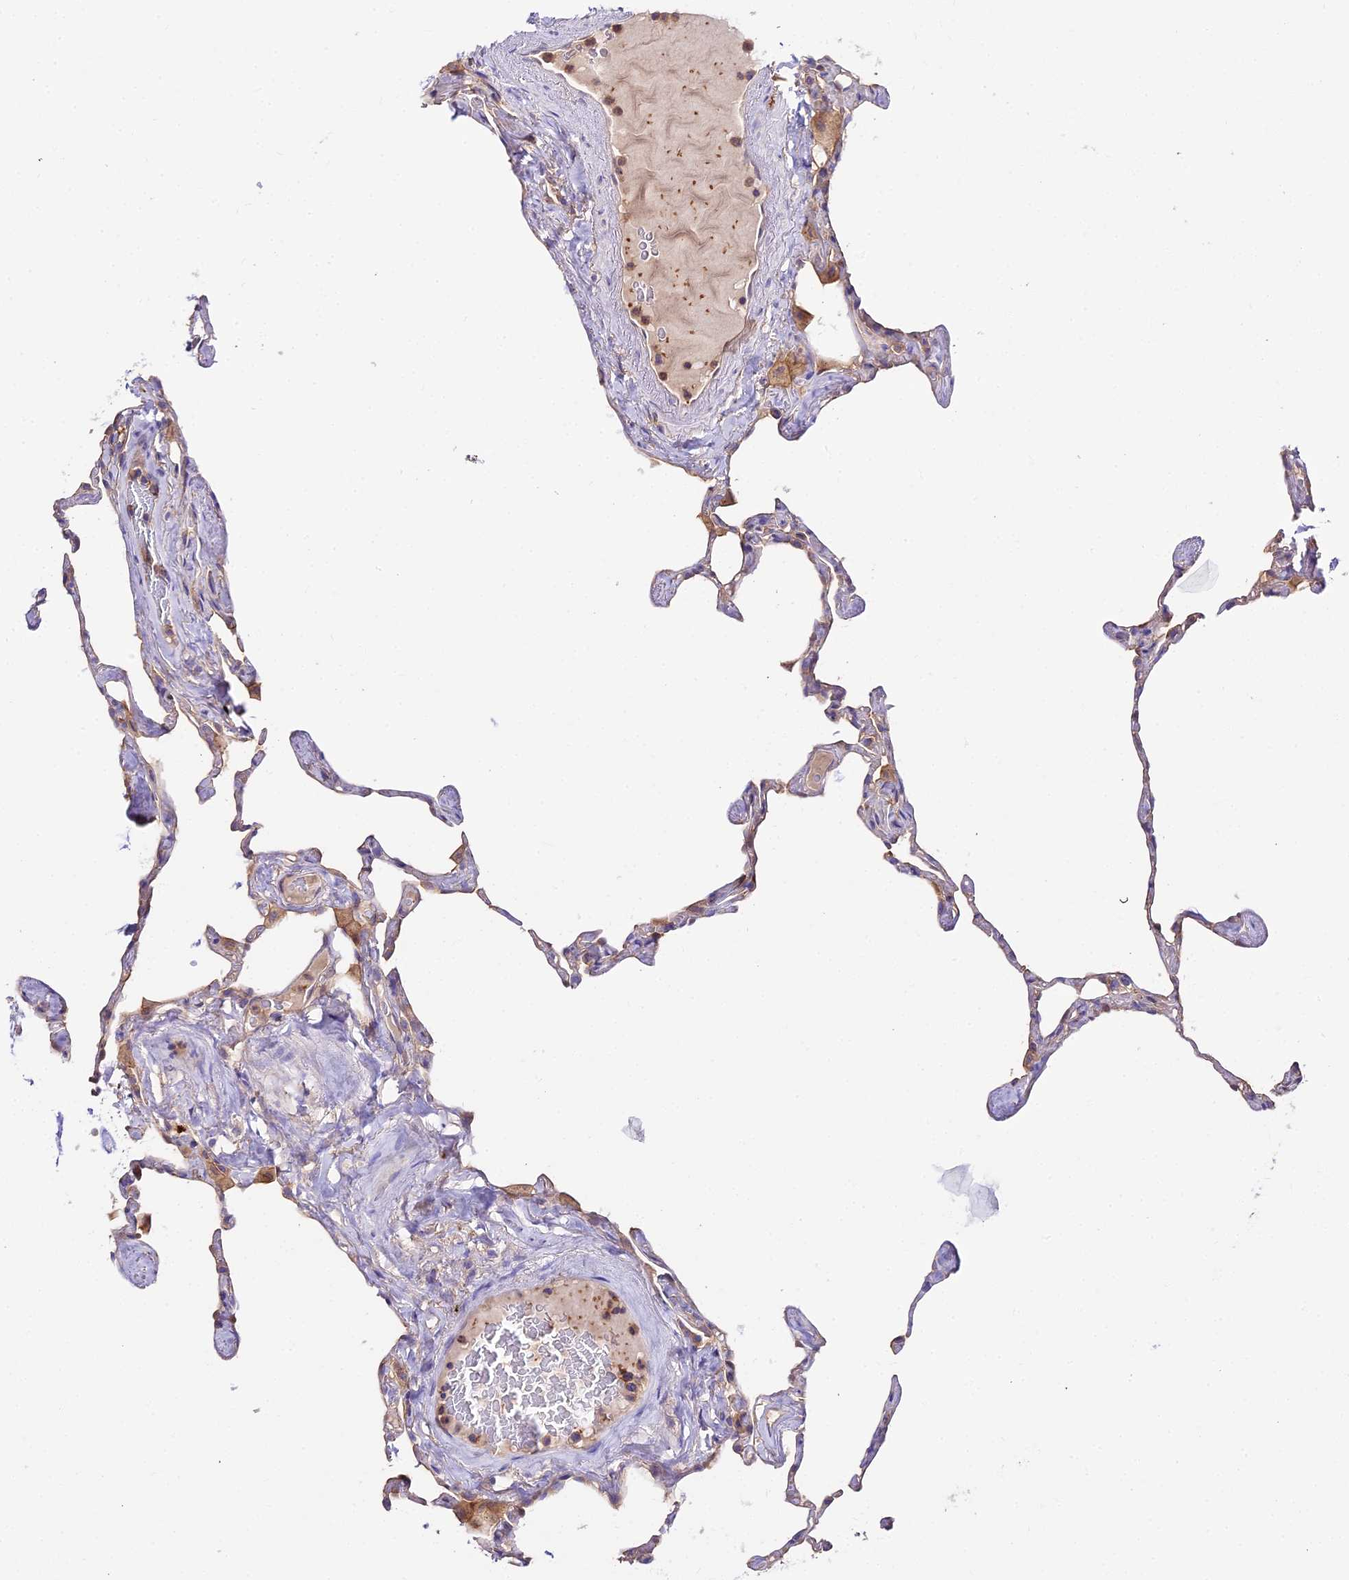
{"staining": {"intensity": "weak", "quantity": "25%-75%", "location": "cytoplasmic/membranous"}, "tissue": "lung", "cell_type": "Alveolar cells", "image_type": "normal", "snomed": [{"axis": "morphology", "description": "Normal tissue, NOS"}, {"axis": "topography", "description": "Lung"}], "caption": "A brown stain highlights weak cytoplasmic/membranous positivity of a protein in alveolar cells of normal lung. Using DAB (3,3'-diaminobenzidine) (brown) and hematoxylin (blue) stains, captured at high magnification using brightfield microscopy.", "gene": "GLYAT", "patient": {"sex": "male", "age": 65}}